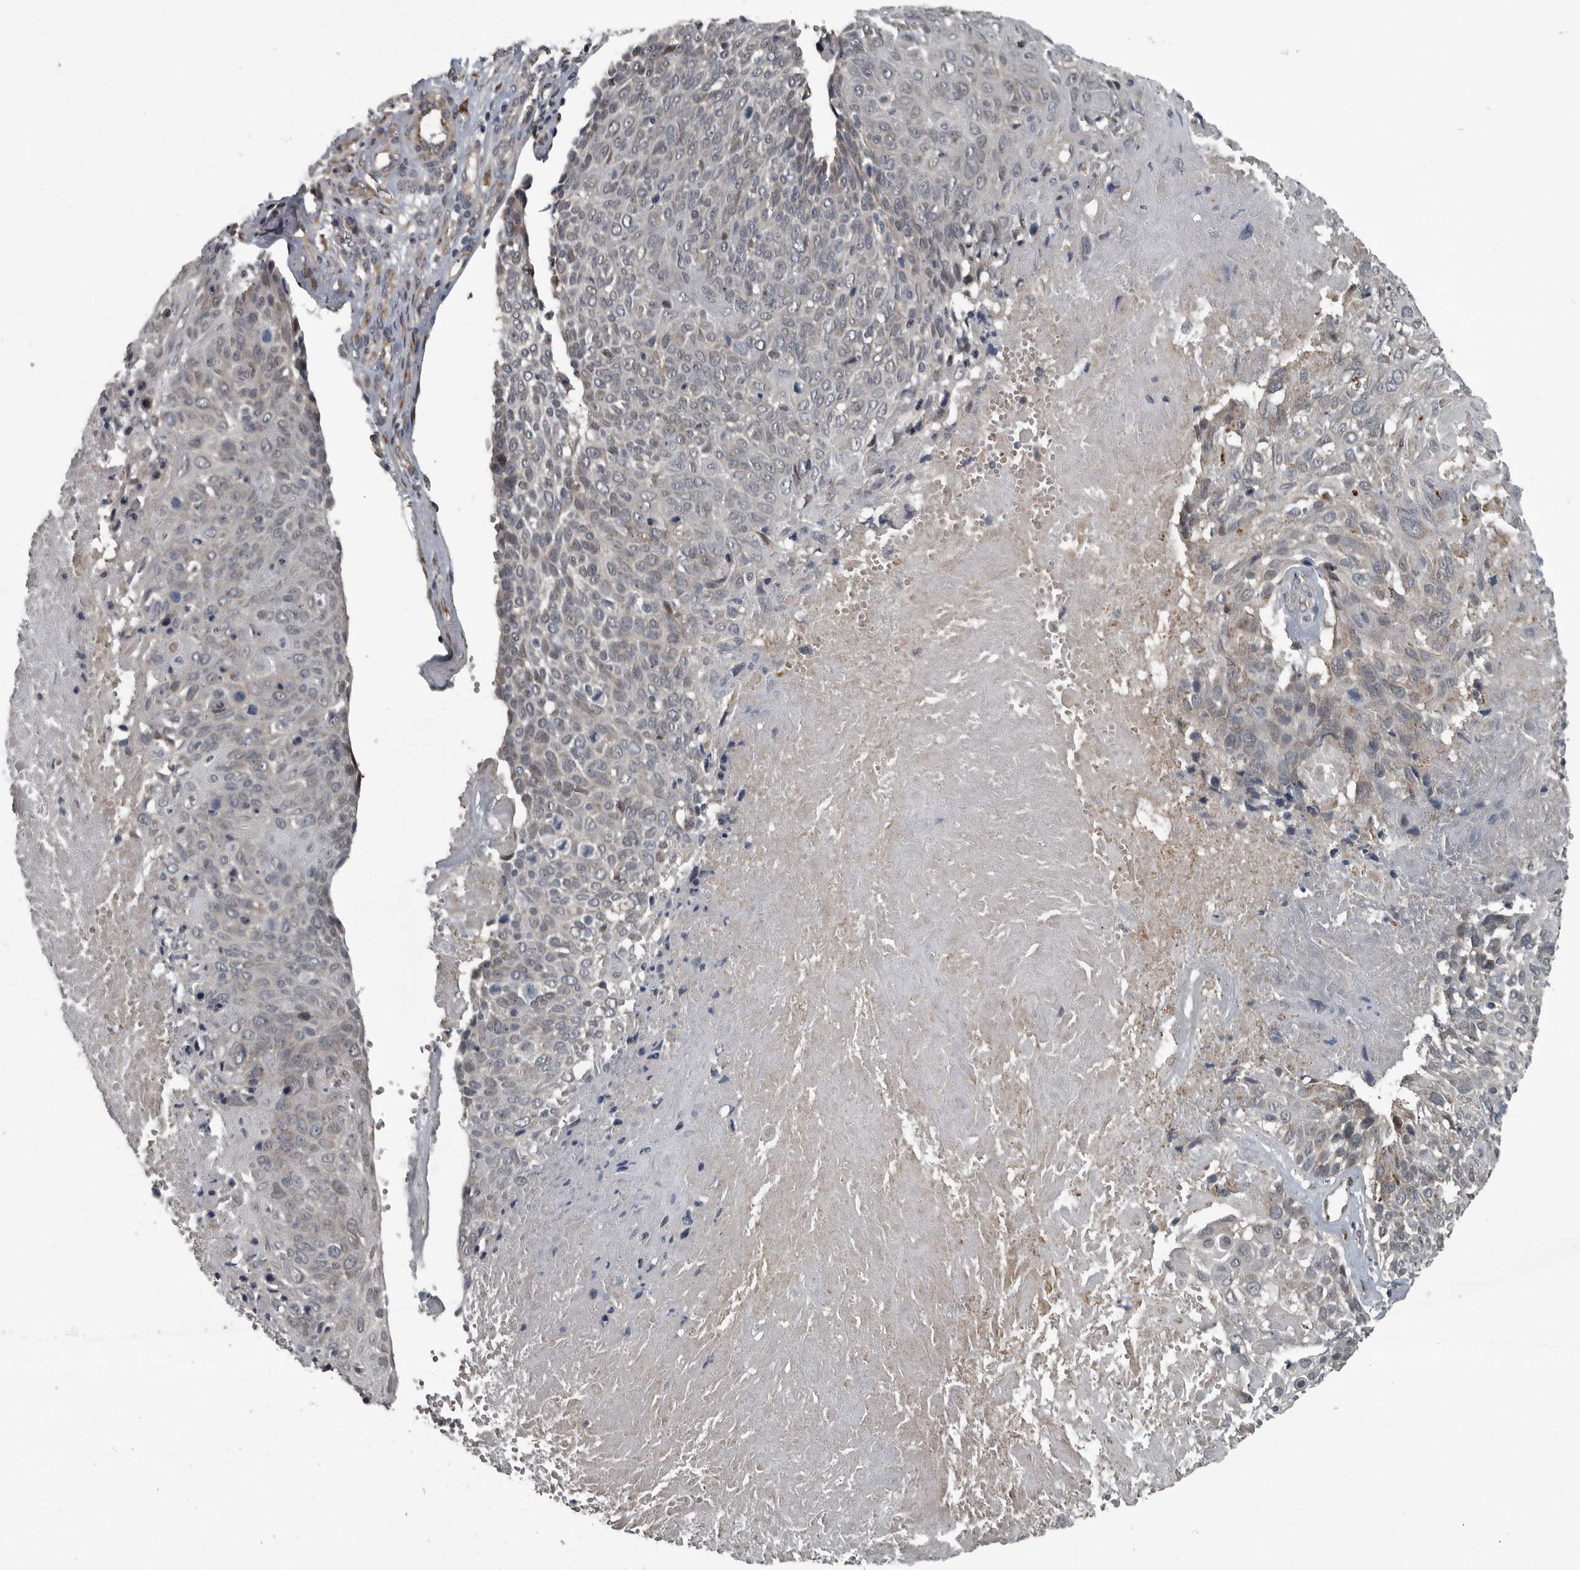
{"staining": {"intensity": "weak", "quantity": "25%-75%", "location": "cytoplasmic/membranous"}, "tissue": "cervical cancer", "cell_type": "Tumor cells", "image_type": "cancer", "snomed": [{"axis": "morphology", "description": "Squamous cell carcinoma, NOS"}, {"axis": "topography", "description": "Cervix"}], "caption": "Cervical cancer (squamous cell carcinoma) stained with DAB (3,3'-diaminobenzidine) immunohistochemistry demonstrates low levels of weak cytoplasmic/membranous staining in approximately 25%-75% of tumor cells.", "gene": "ZNF345", "patient": {"sex": "female", "age": 74}}